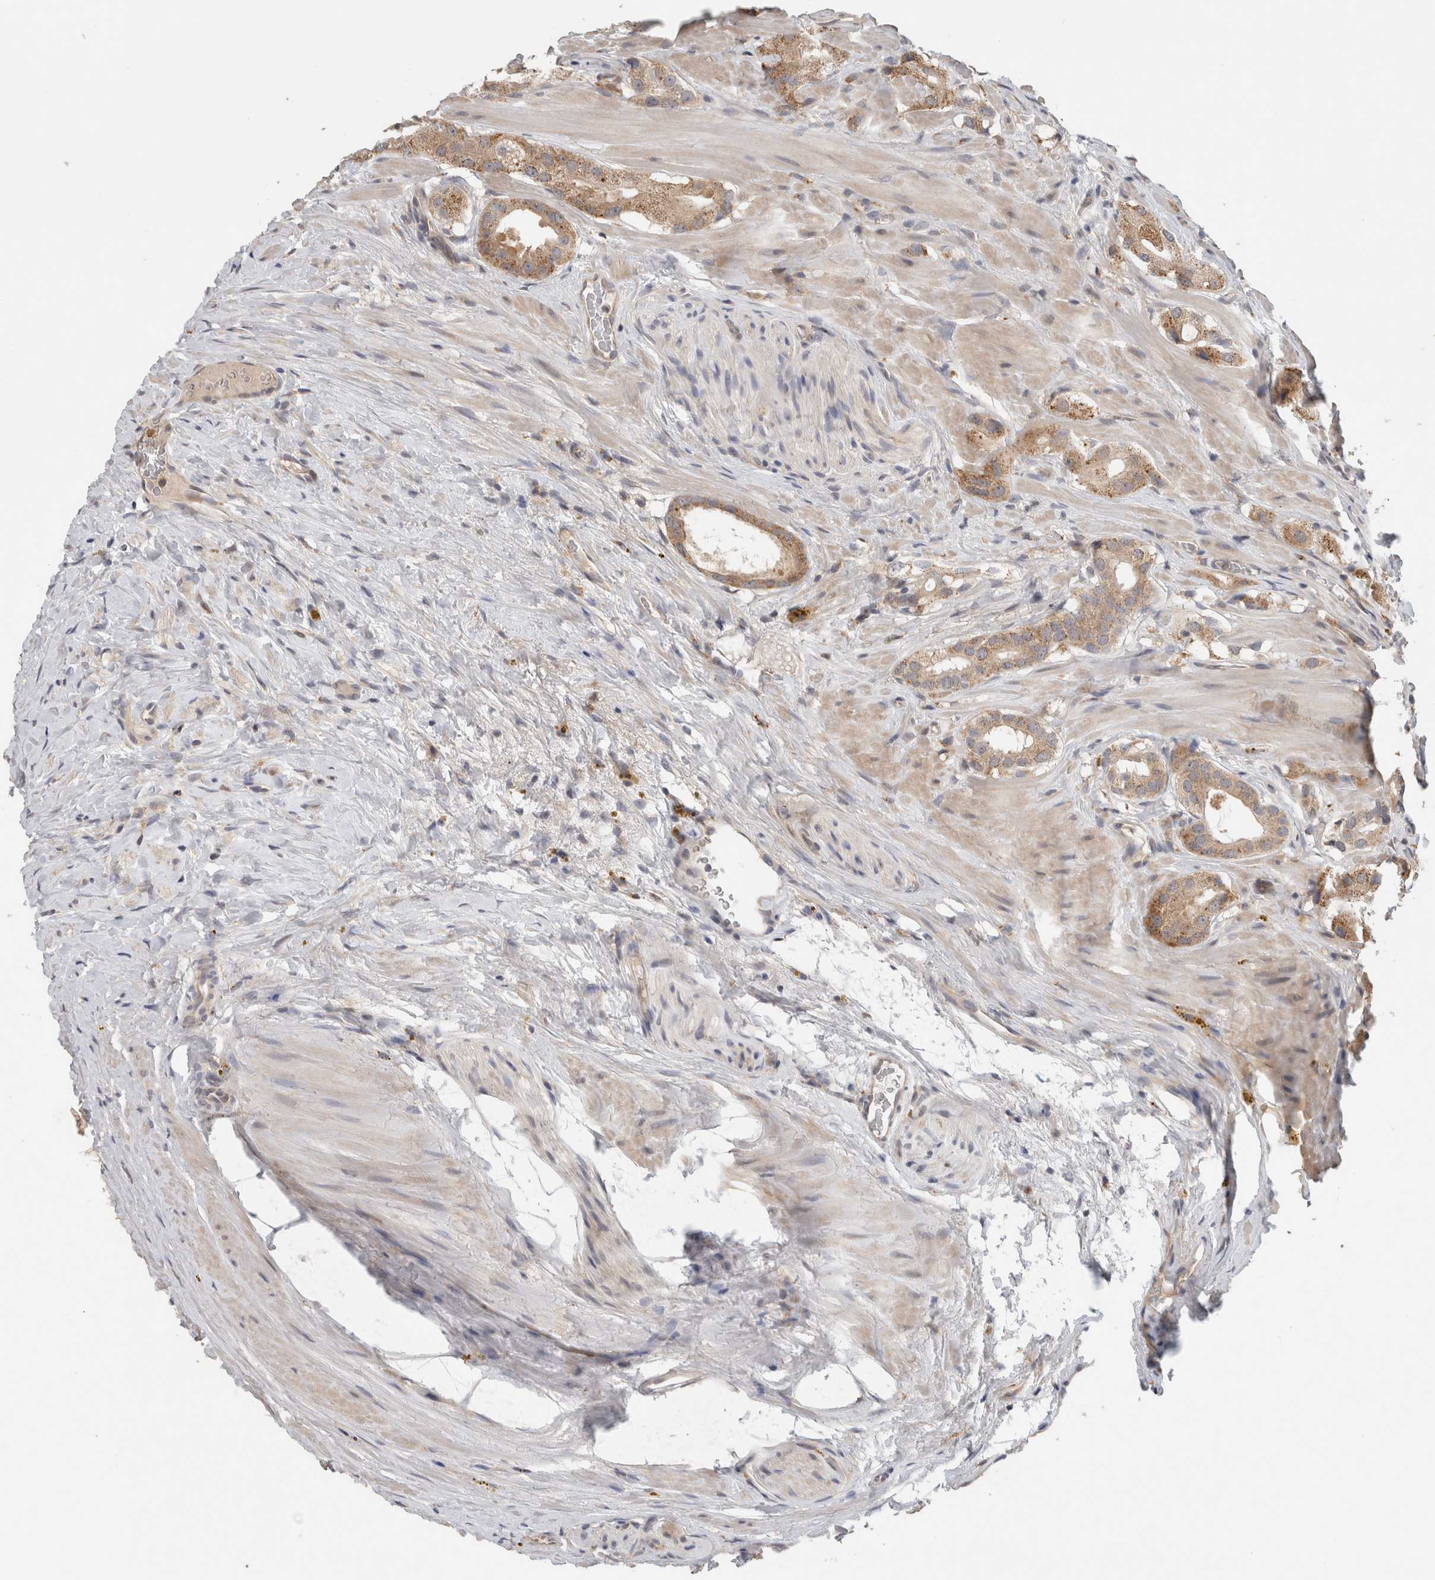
{"staining": {"intensity": "moderate", "quantity": ">75%", "location": "cytoplasmic/membranous"}, "tissue": "prostate cancer", "cell_type": "Tumor cells", "image_type": "cancer", "snomed": [{"axis": "morphology", "description": "Adenocarcinoma, High grade"}, {"axis": "topography", "description": "Prostate"}], "caption": "This is an image of IHC staining of prostate high-grade adenocarcinoma, which shows moderate expression in the cytoplasmic/membranous of tumor cells.", "gene": "SGK1", "patient": {"sex": "male", "age": 63}}